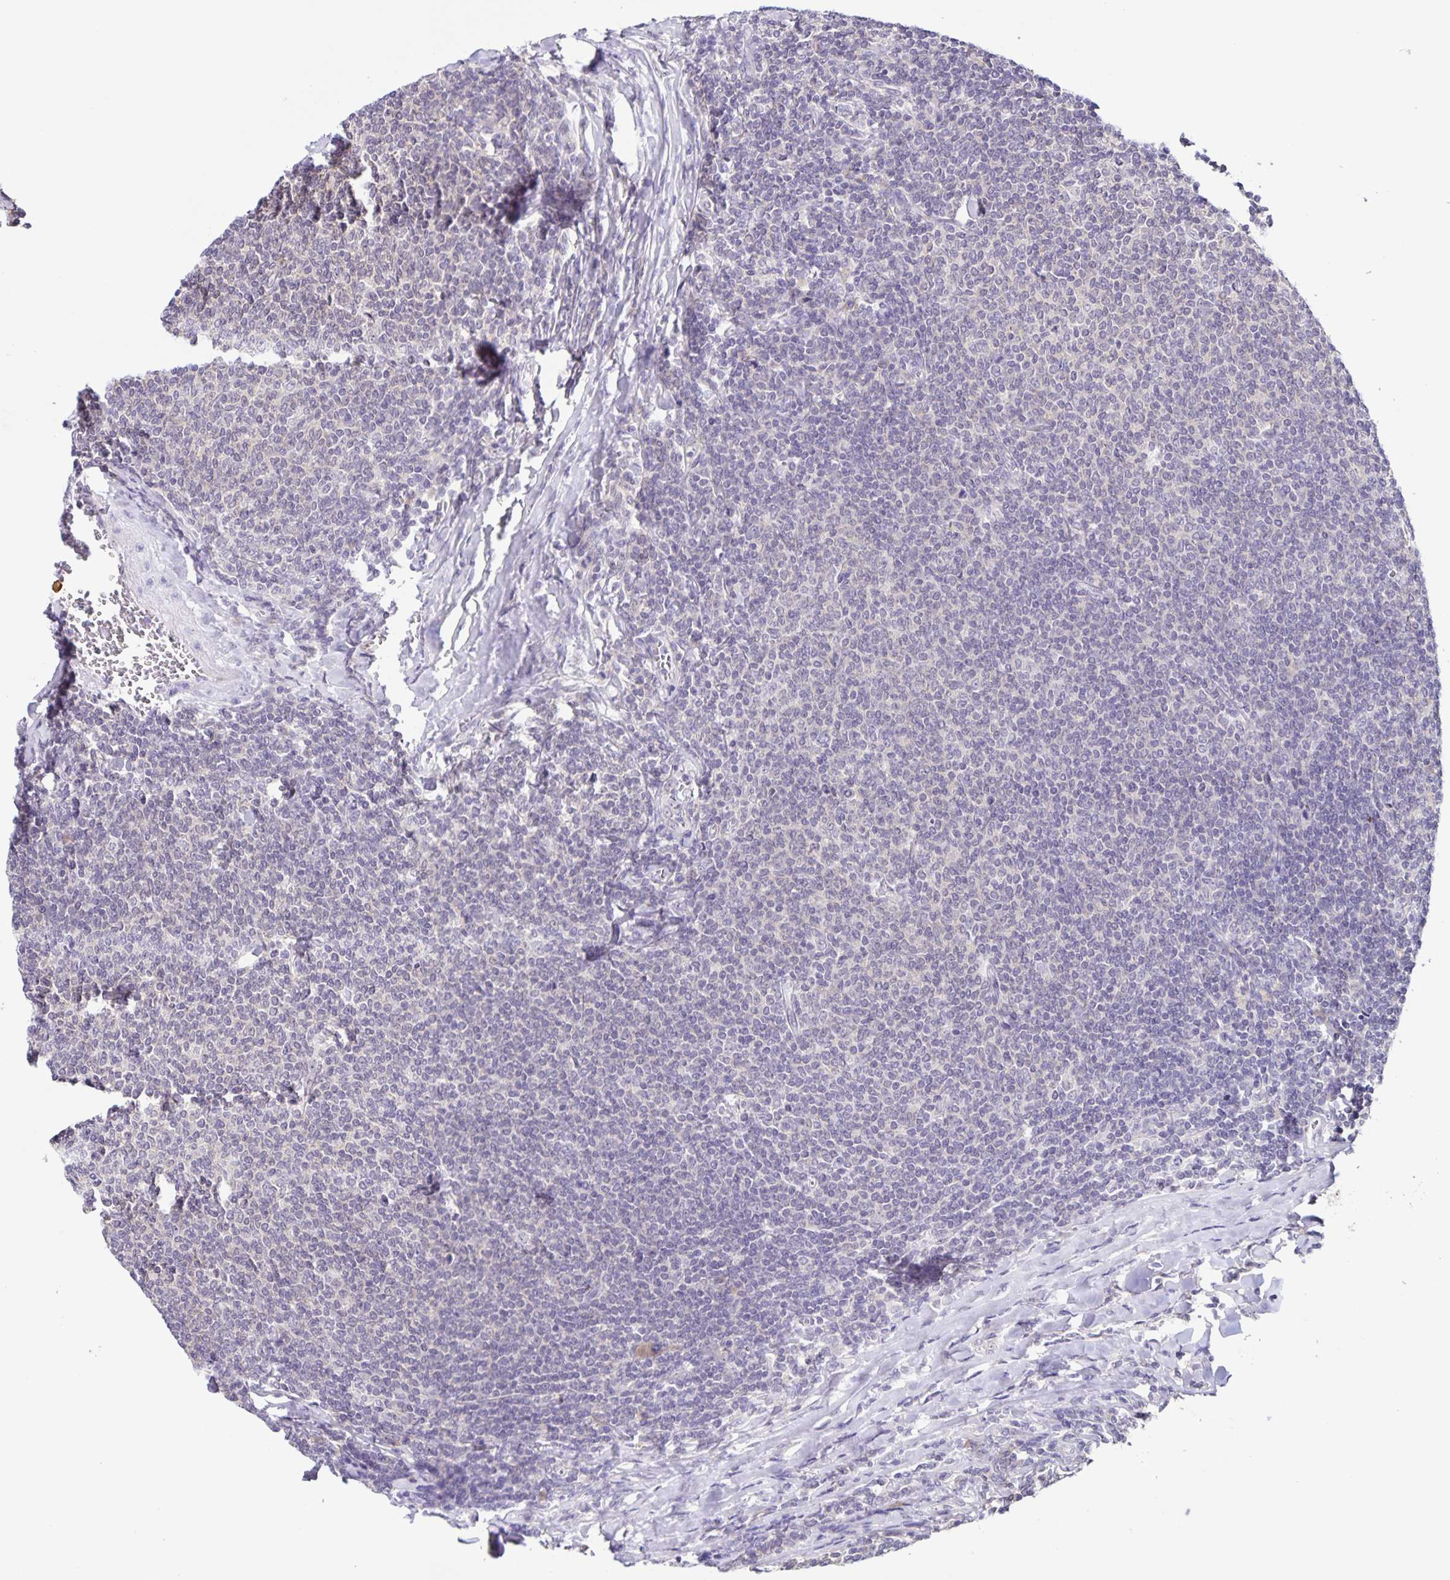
{"staining": {"intensity": "negative", "quantity": "none", "location": "none"}, "tissue": "lymphoma", "cell_type": "Tumor cells", "image_type": "cancer", "snomed": [{"axis": "morphology", "description": "Malignant lymphoma, non-Hodgkin's type, Low grade"}, {"axis": "topography", "description": "Lymph node"}], "caption": "Tumor cells show no significant staining in lymphoma.", "gene": "STPG4", "patient": {"sex": "male", "age": 52}}